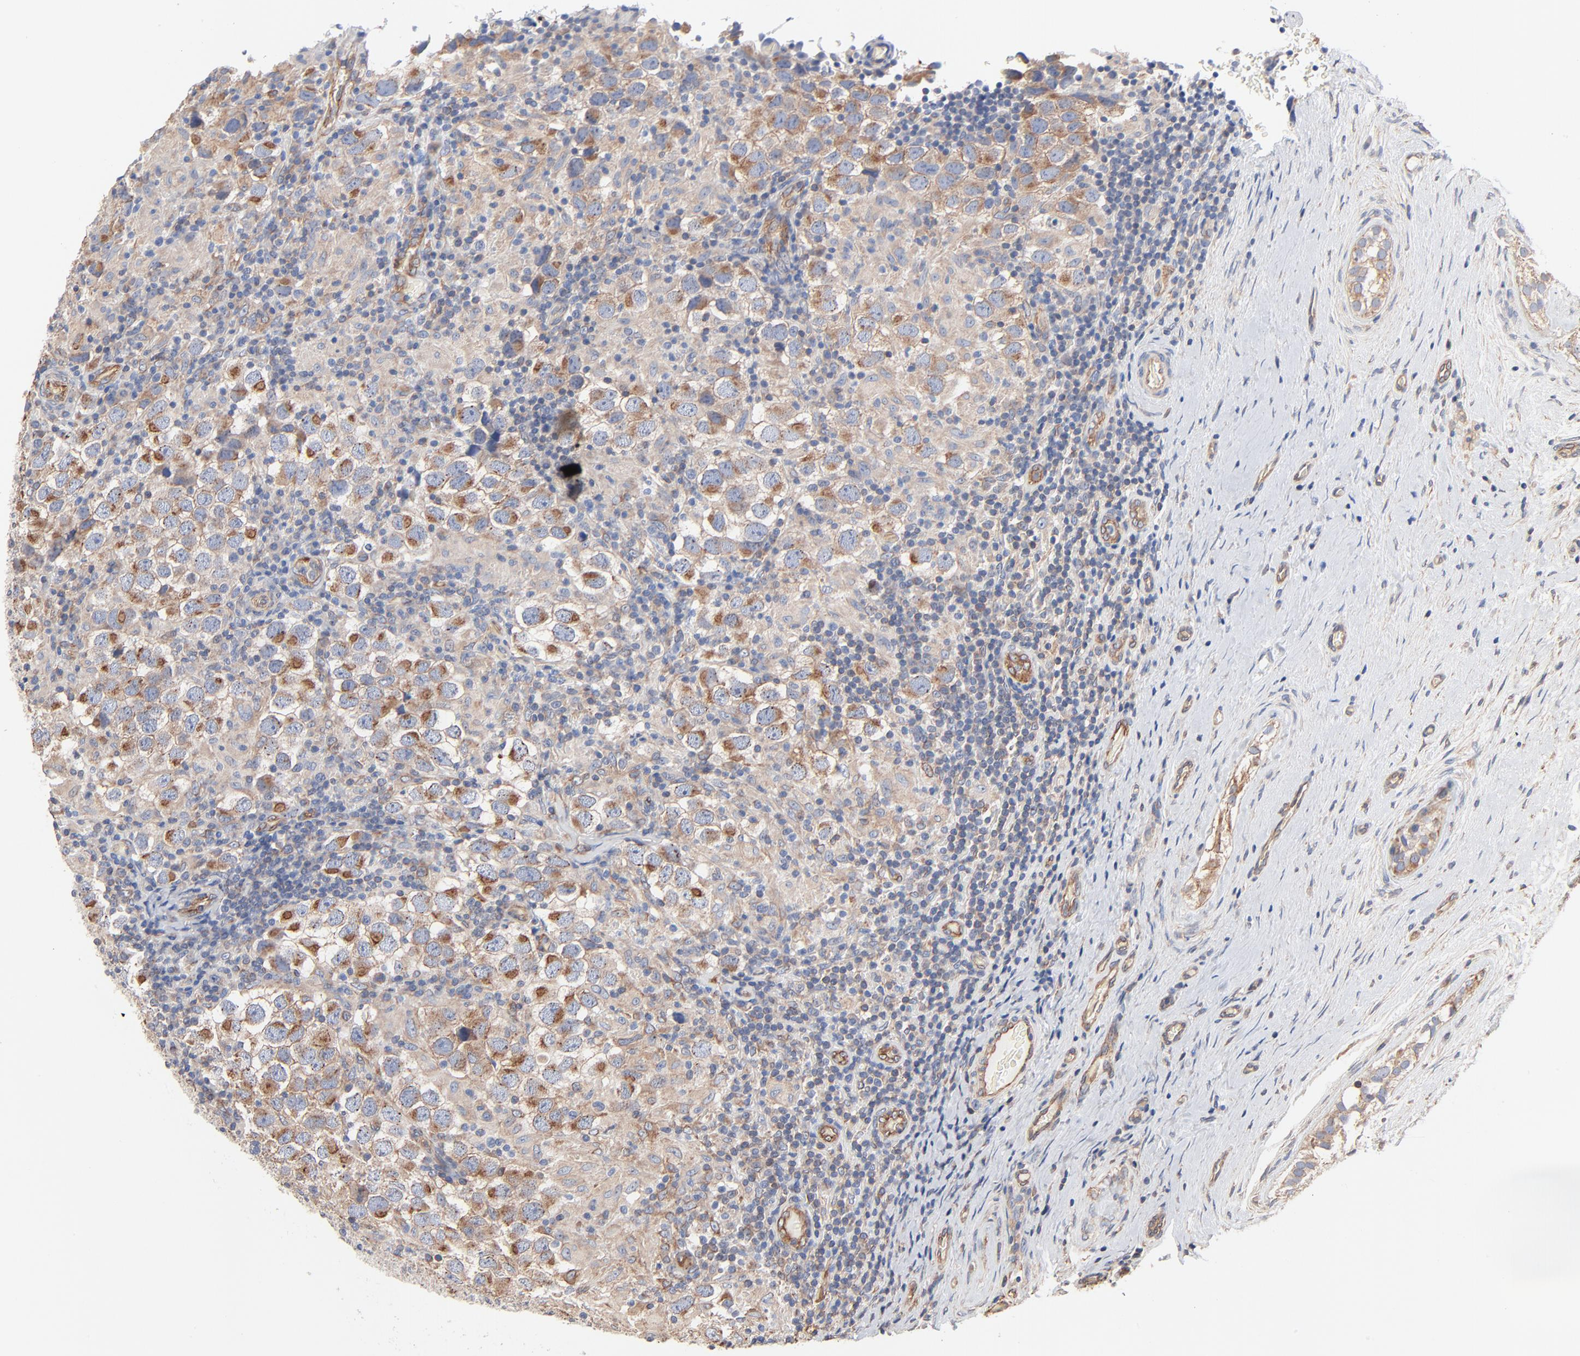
{"staining": {"intensity": "moderate", "quantity": "25%-75%", "location": "cytoplasmic/membranous"}, "tissue": "testis cancer", "cell_type": "Tumor cells", "image_type": "cancer", "snomed": [{"axis": "morphology", "description": "Carcinoma, Embryonal, NOS"}, {"axis": "topography", "description": "Testis"}], "caption": "IHC micrograph of neoplastic tissue: human embryonal carcinoma (testis) stained using immunohistochemistry reveals medium levels of moderate protein expression localized specifically in the cytoplasmic/membranous of tumor cells, appearing as a cytoplasmic/membranous brown color.", "gene": "ABCD4", "patient": {"sex": "male", "age": 21}}